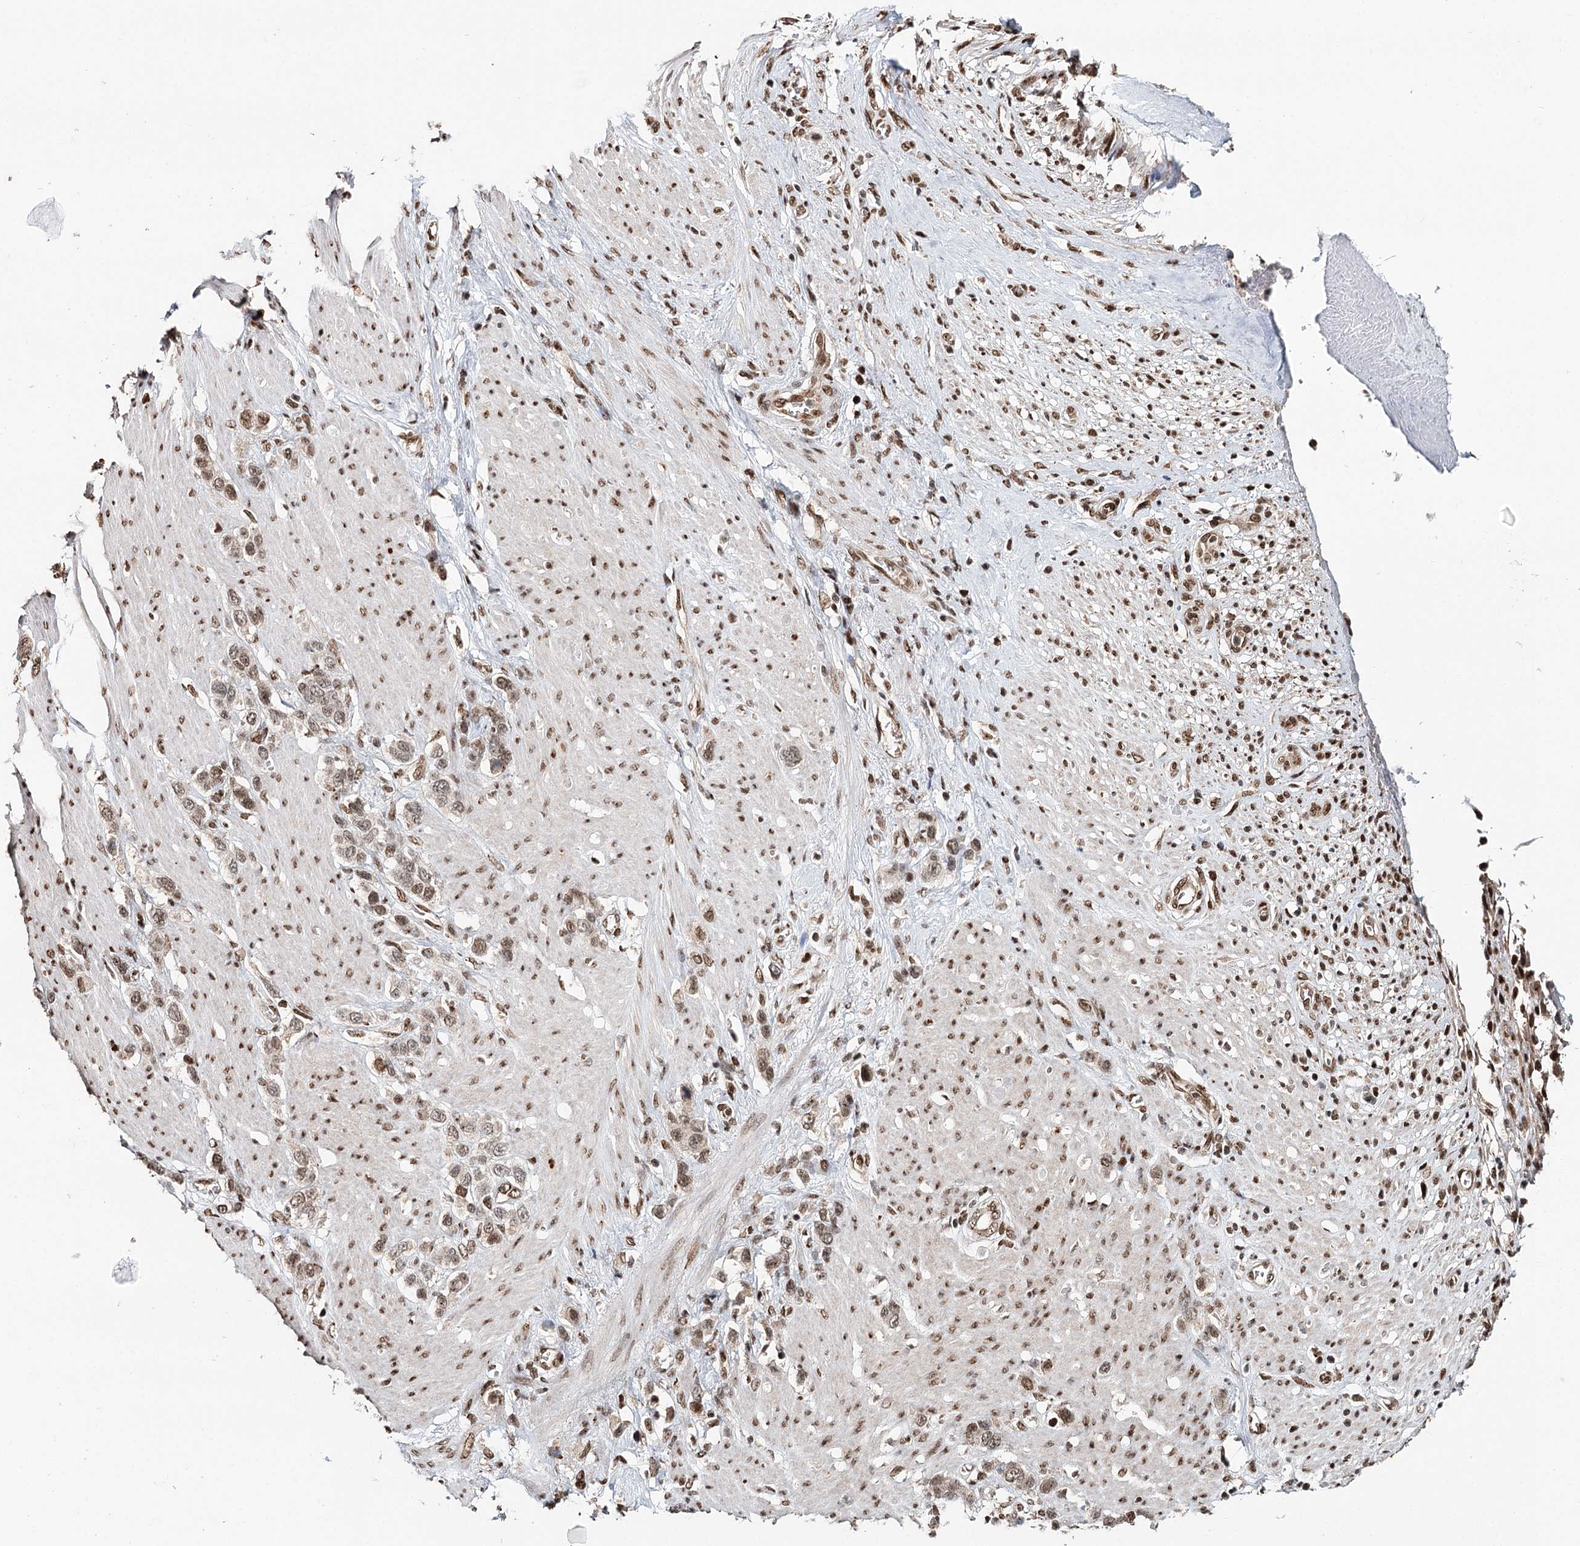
{"staining": {"intensity": "moderate", "quantity": ">75%", "location": "nuclear"}, "tissue": "stomach cancer", "cell_type": "Tumor cells", "image_type": "cancer", "snomed": [{"axis": "morphology", "description": "Adenocarcinoma, NOS"}, {"axis": "morphology", "description": "Adenocarcinoma, High grade"}, {"axis": "topography", "description": "Stomach, upper"}, {"axis": "topography", "description": "Stomach, lower"}], "caption": "Stomach high-grade adenocarcinoma was stained to show a protein in brown. There is medium levels of moderate nuclear positivity in about >75% of tumor cells.", "gene": "RPS27A", "patient": {"sex": "female", "age": 65}}